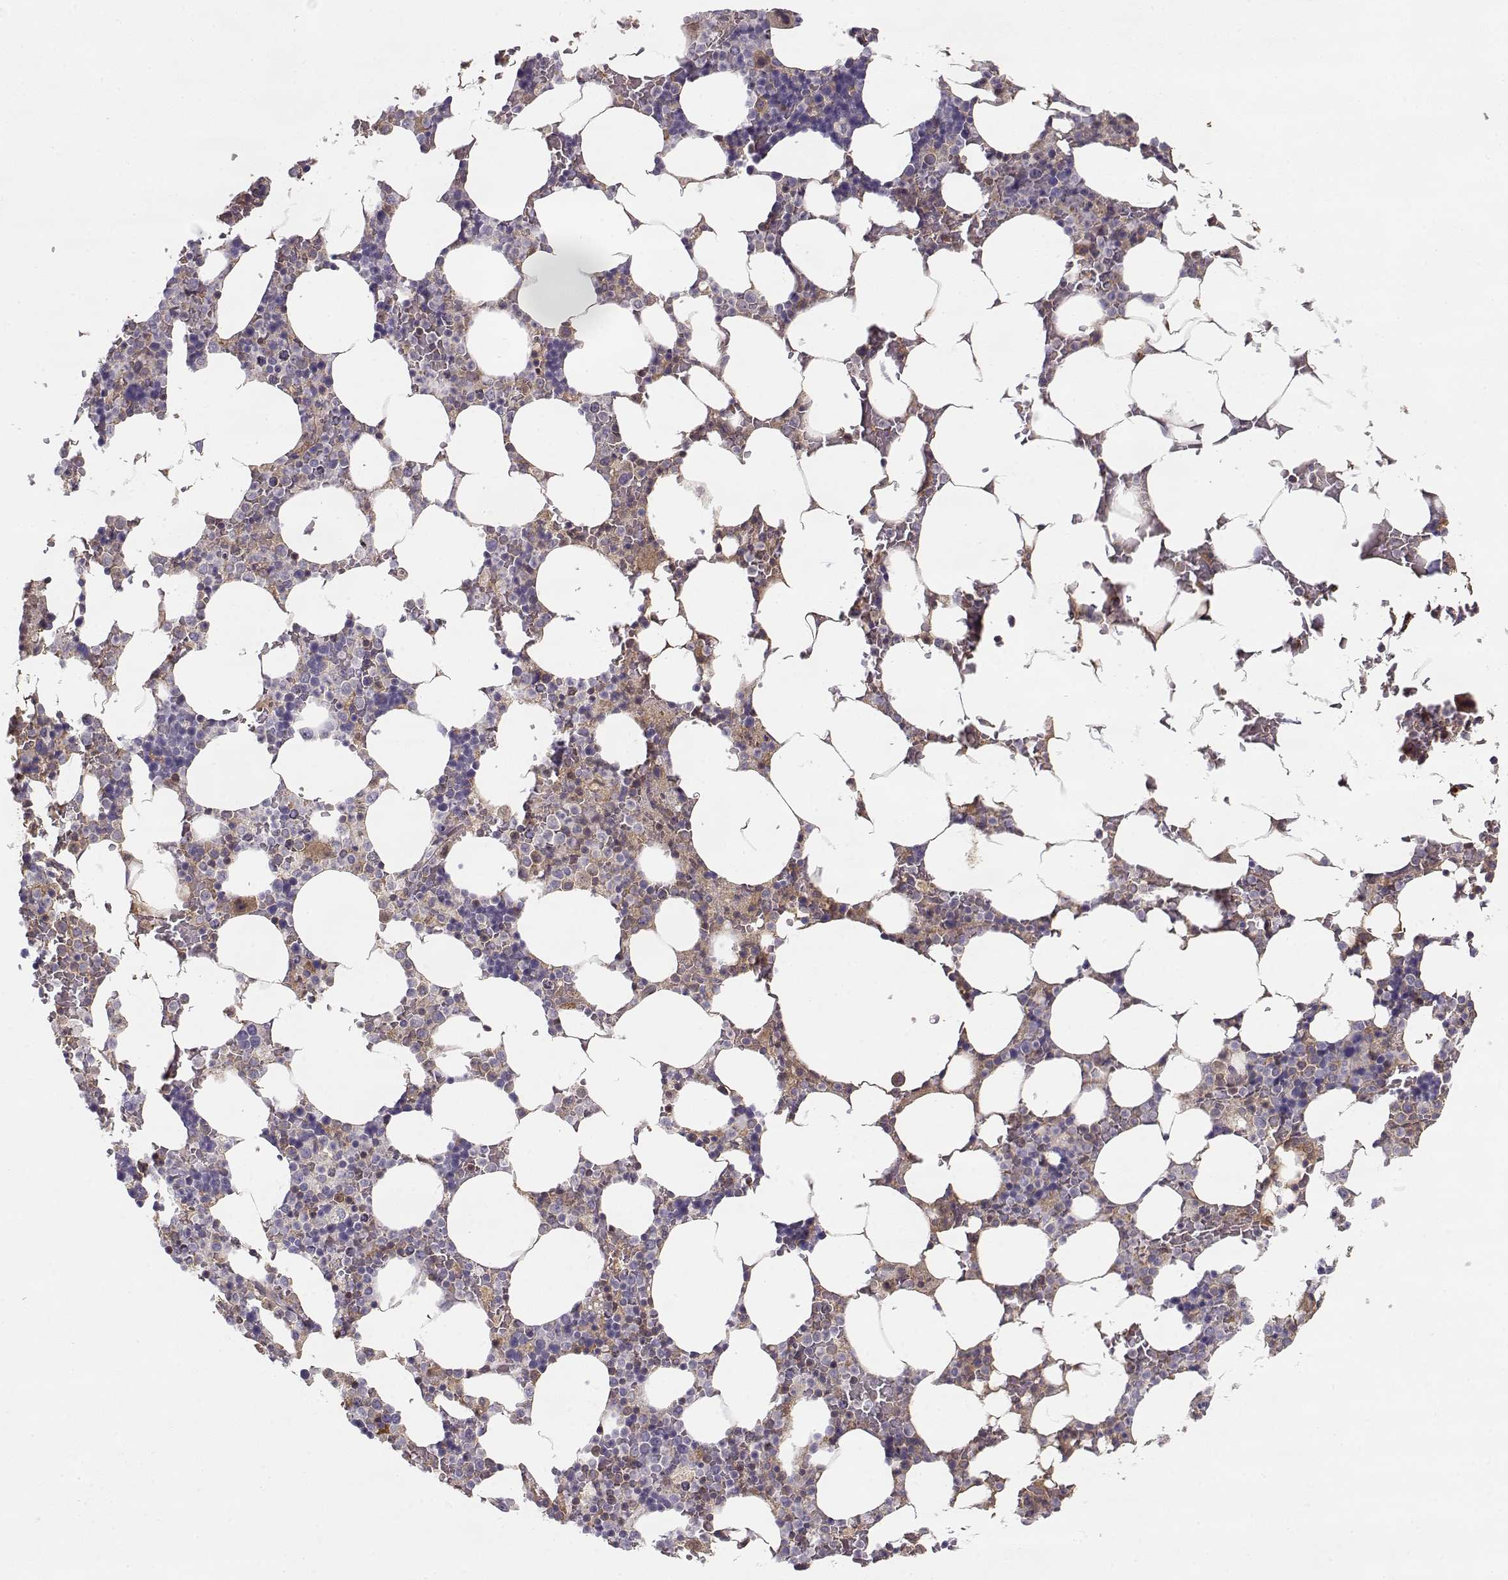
{"staining": {"intensity": "negative", "quantity": "none", "location": "none"}, "tissue": "bone marrow", "cell_type": "Hematopoietic cells", "image_type": "normal", "snomed": [{"axis": "morphology", "description": "Normal tissue, NOS"}, {"axis": "topography", "description": "Bone marrow"}], "caption": "Bone marrow was stained to show a protein in brown. There is no significant positivity in hematopoietic cells. Nuclei are stained in blue.", "gene": "SLCO6A1", "patient": {"sex": "male", "age": 51}}